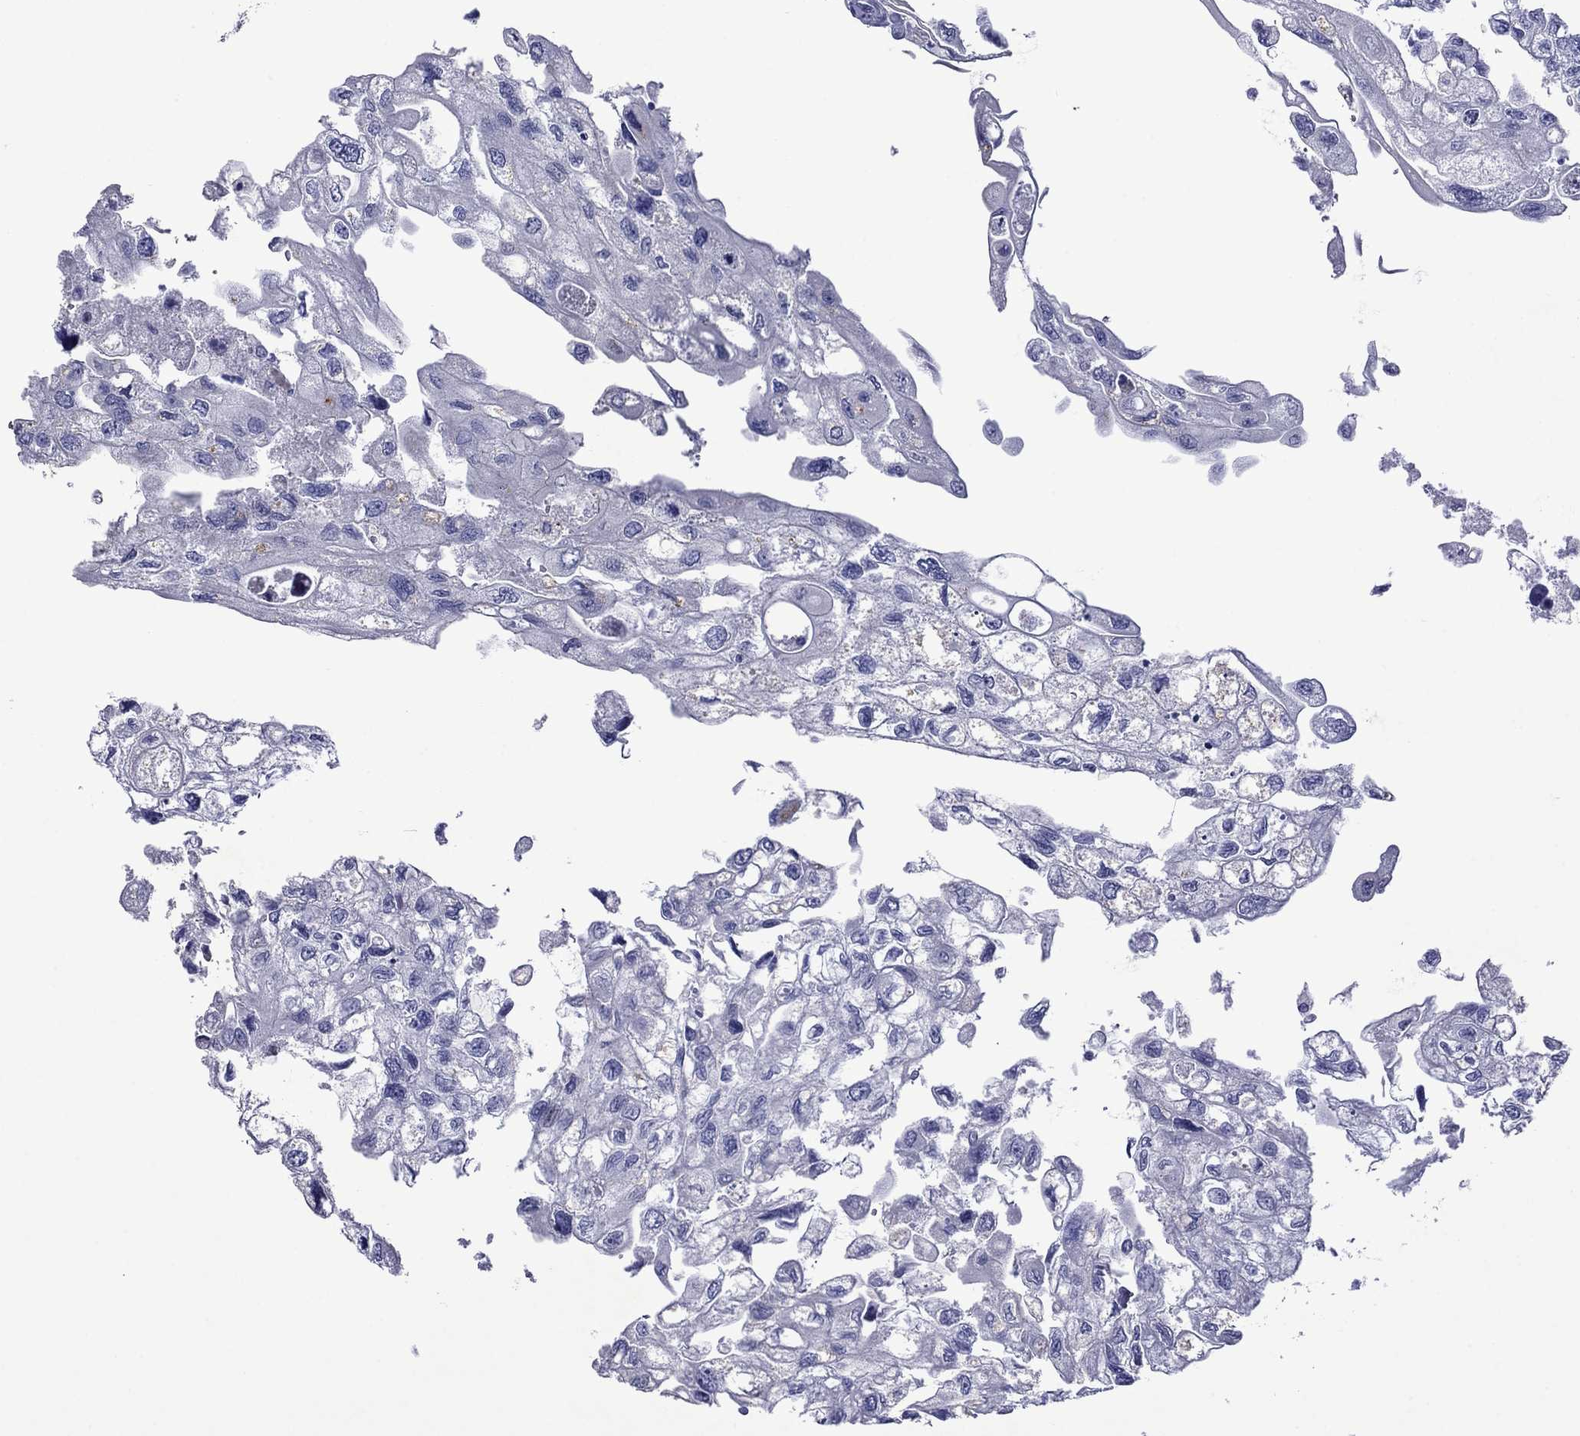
{"staining": {"intensity": "negative", "quantity": "none", "location": "none"}, "tissue": "urothelial cancer", "cell_type": "Tumor cells", "image_type": "cancer", "snomed": [{"axis": "morphology", "description": "Urothelial carcinoma, High grade"}, {"axis": "topography", "description": "Urinary bladder"}], "caption": "High power microscopy photomicrograph of an immunohistochemistry (IHC) histopathology image of high-grade urothelial carcinoma, revealing no significant staining in tumor cells. (DAB IHC, high magnification).", "gene": "PIWIL1", "patient": {"sex": "male", "age": 59}}